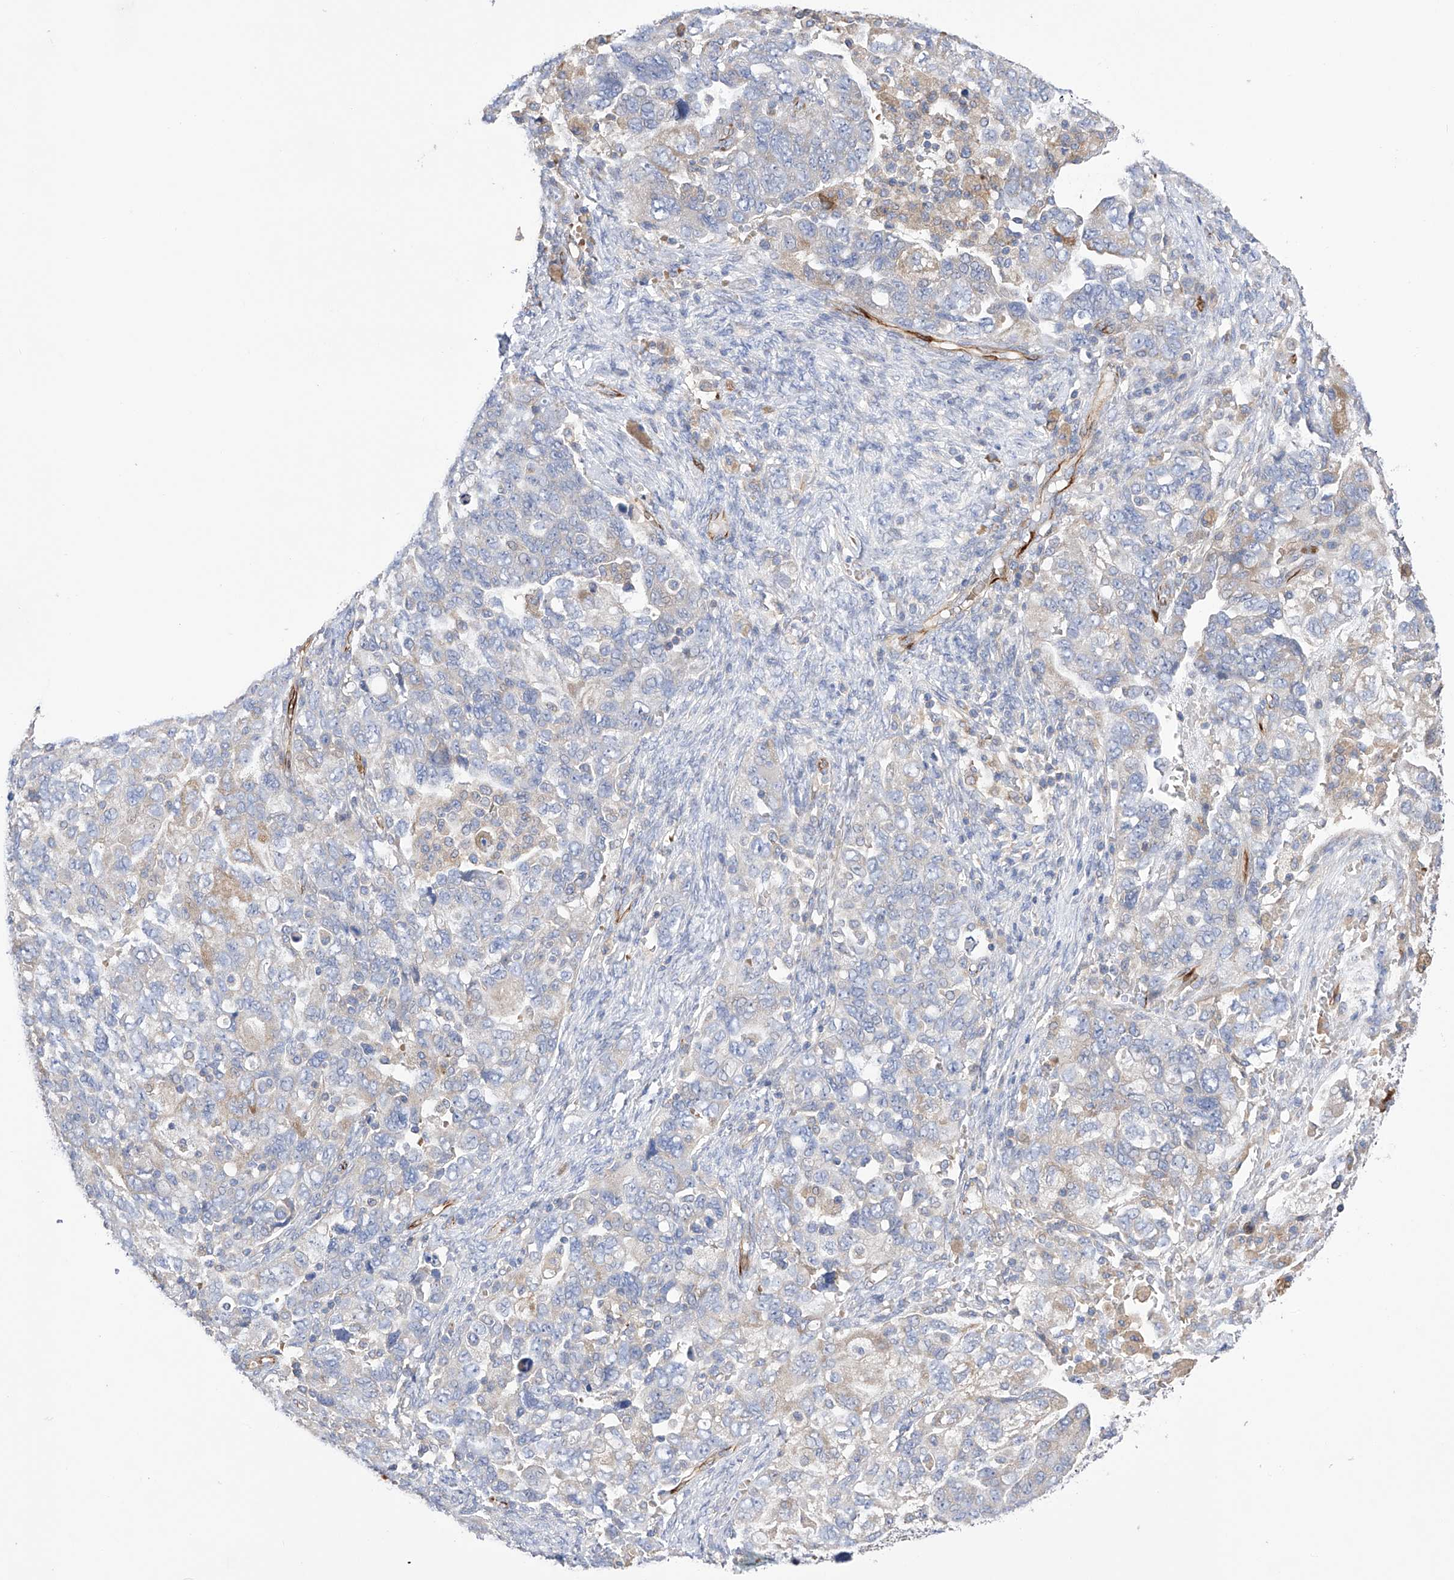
{"staining": {"intensity": "moderate", "quantity": "<25%", "location": "cytoplasmic/membranous"}, "tissue": "ovarian cancer", "cell_type": "Tumor cells", "image_type": "cancer", "snomed": [{"axis": "morphology", "description": "Carcinoma, NOS"}, {"axis": "morphology", "description": "Cystadenocarcinoma, serous, NOS"}, {"axis": "topography", "description": "Ovary"}], "caption": "Protein expression analysis of serous cystadenocarcinoma (ovarian) reveals moderate cytoplasmic/membranous expression in approximately <25% of tumor cells. (Brightfield microscopy of DAB IHC at high magnification).", "gene": "NFATC4", "patient": {"sex": "female", "age": 69}}